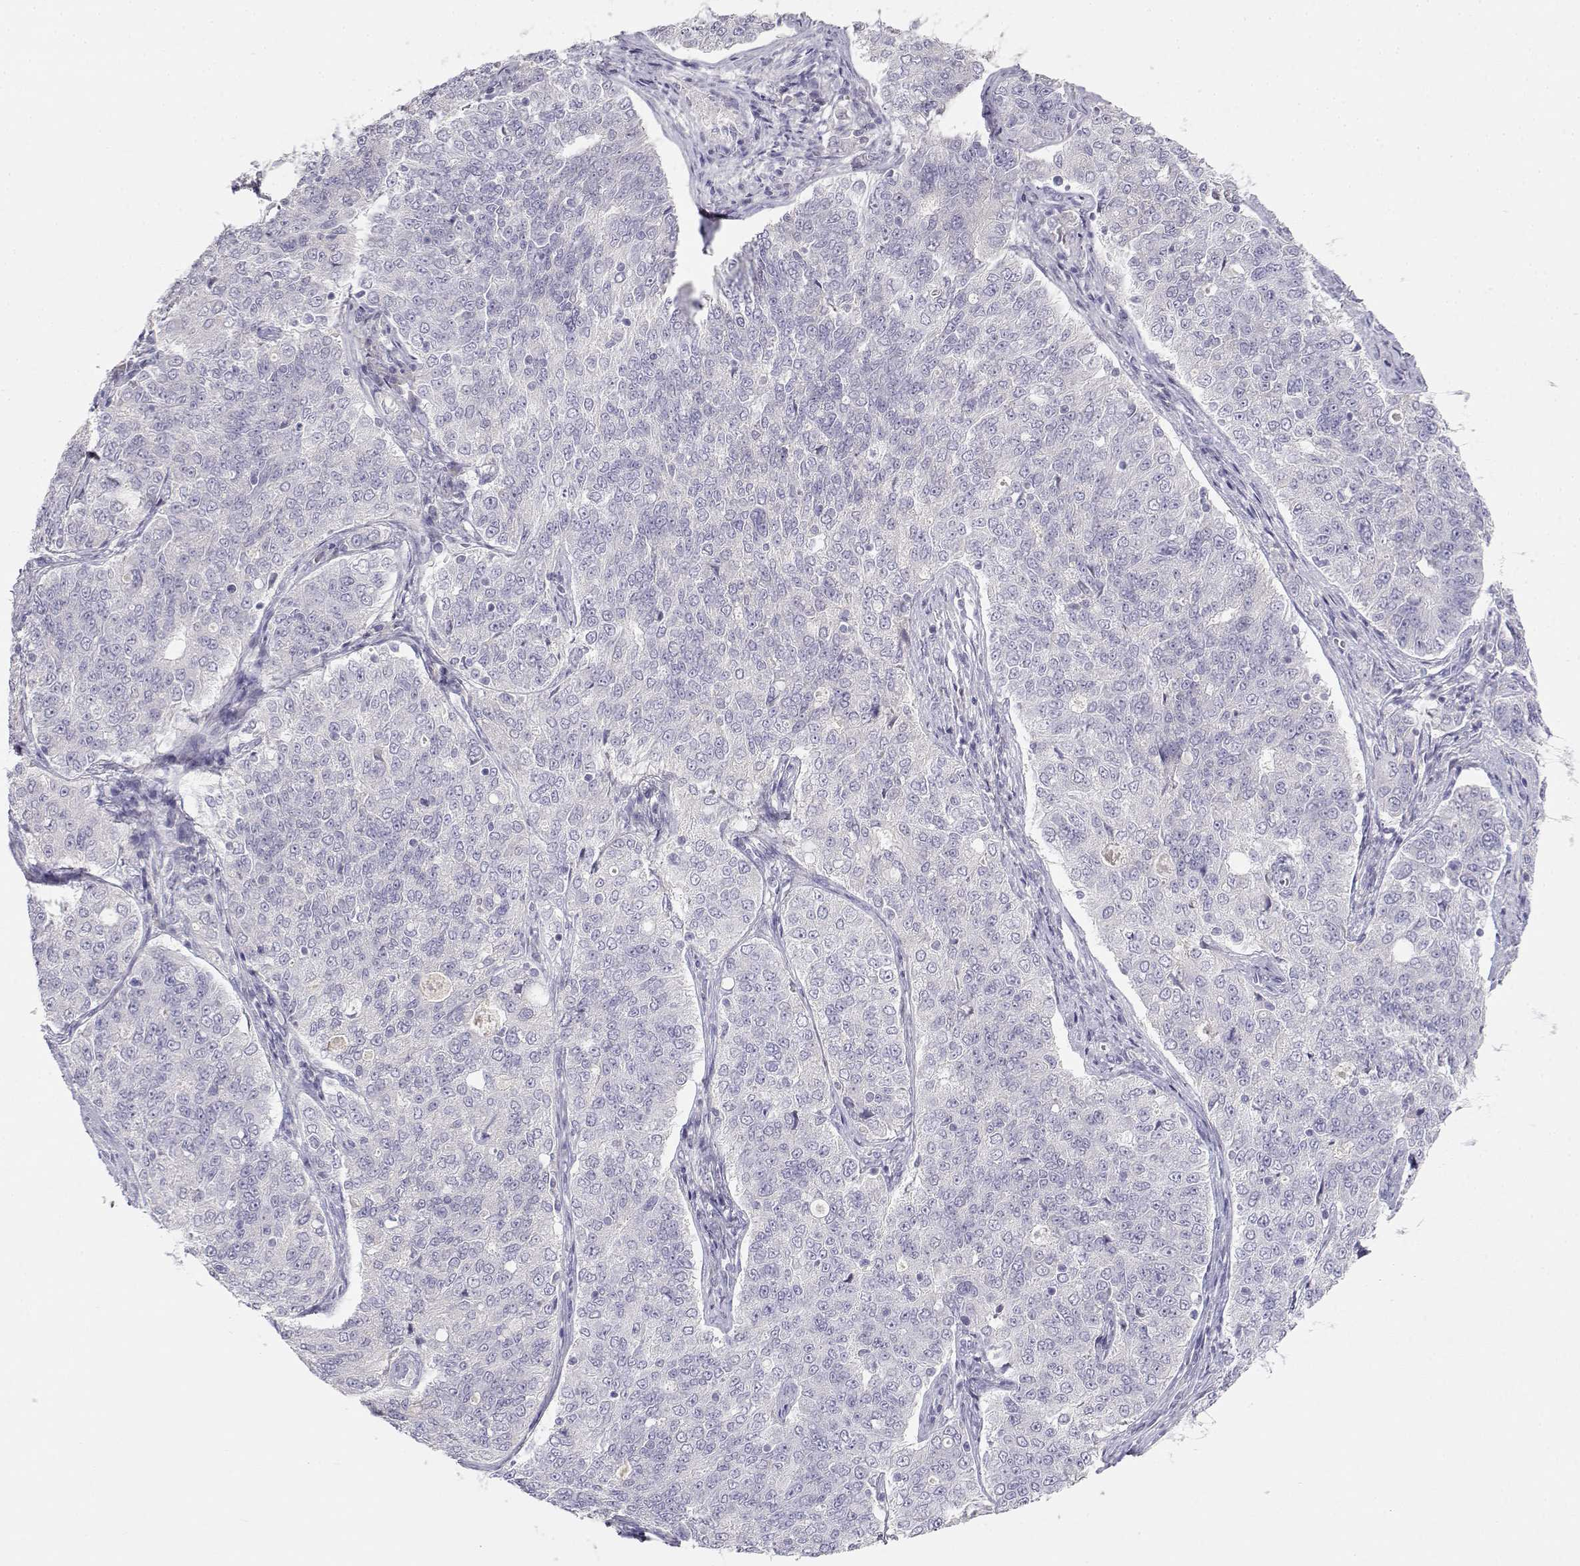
{"staining": {"intensity": "negative", "quantity": "none", "location": "none"}, "tissue": "endometrial cancer", "cell_type": "Tumor cells", "image_type": "cancer", "snomed": [{"axis": "morphology", "description": "Adenocarcinoma, NOS"}, {"axis": "topography", "description": "Endometrium"}], "caption": "A micrograph of endometrial cancer stained for a protein exhibits no brown staining in tumor cells.", "gene": "GPR174", "patient": {"sex": "female", "age": 43}}